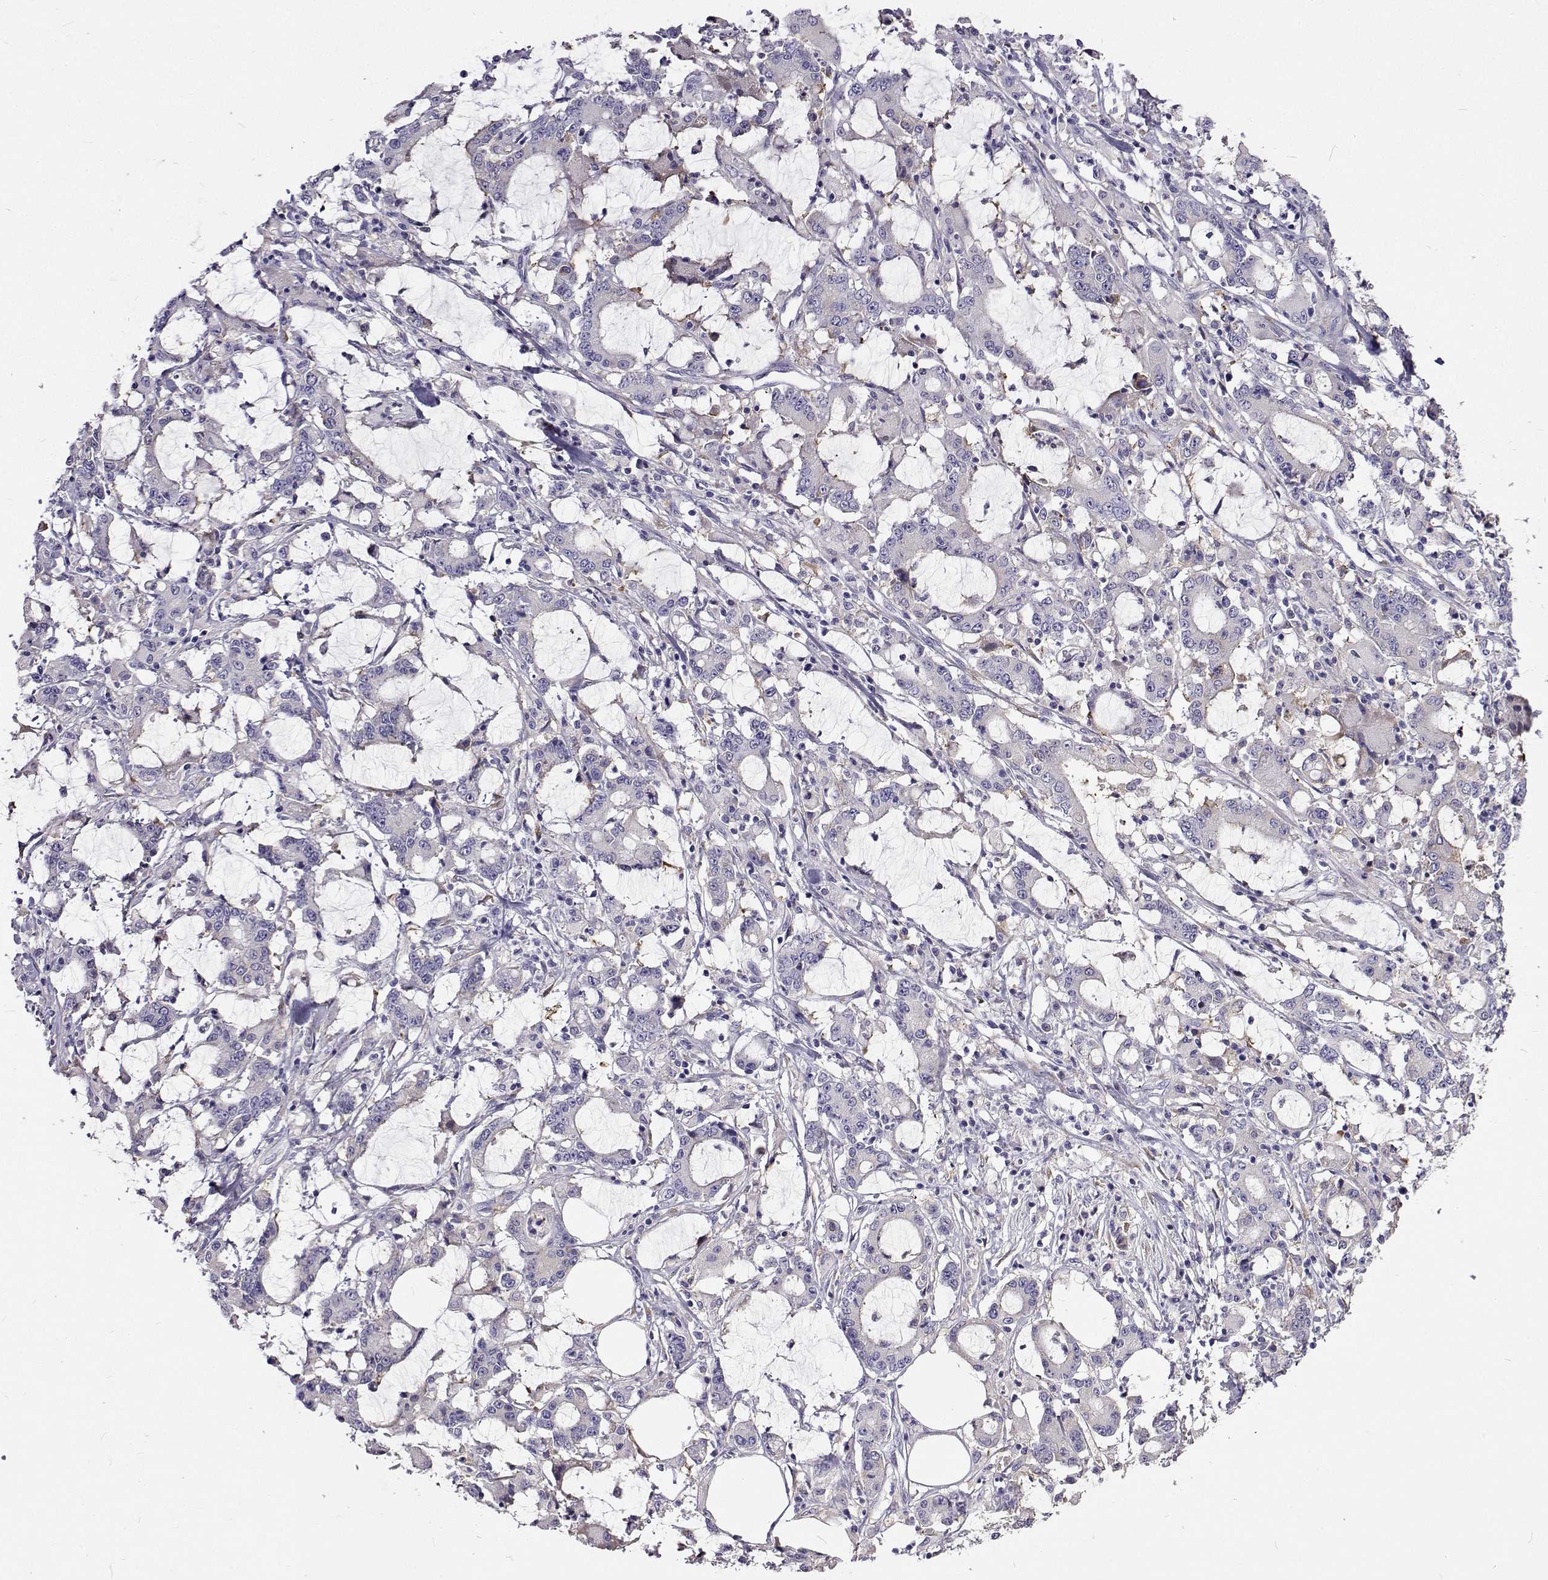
{"staining": {"intensity": "negative", "quantity": "none", "location": "none"}, "tissue": "stomach cancer", "cell_type": "Tumor cells", "image_type": "cancer", "snomed": [{"axis": "morphology", "description": "Adenocarcinoma, NOS"}, {"axis": "topography", "description": "Stomach, upper"}], "caption": "Human stomach adenocarcinoma stained for a protein using IHC demonstrates no staining in tumor cells.", "gene": "LHFPL7", "patient": {"sex": "male", "age": 68}}